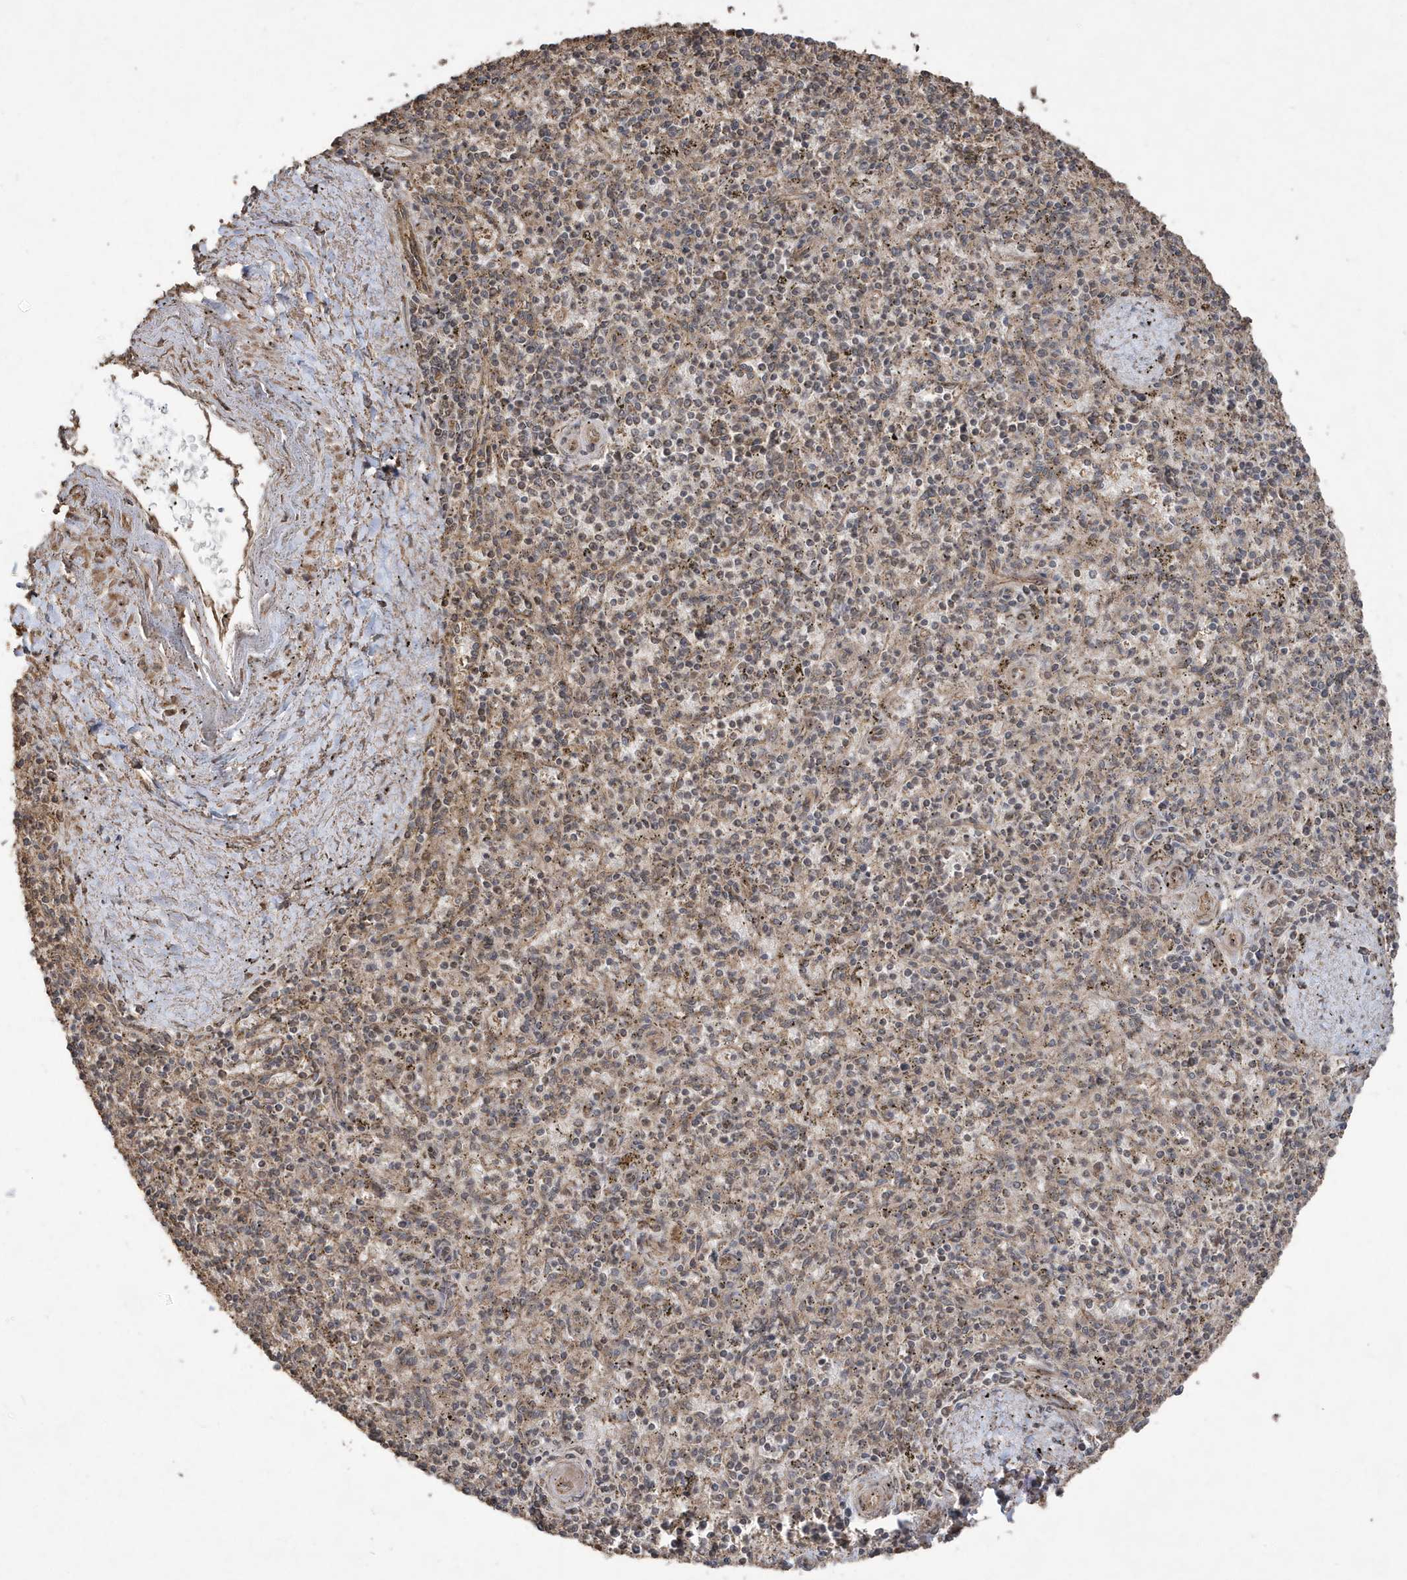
{"staining": {"intensity": "weak", "quantity": "<25%", "location": "cytoplasmic/membranous"}, "tissue": "spleen", "cell_type": "Cells in red pulp", "image_type": "normal", "snomed": [{"axis": "morphology", "description": "Normal tissue, NOS"}, {"axis": "topography", "description": "Spleen"}], "caption": "Spleen stained for a protein using IHC reveals no staining cells in red pulp.", "gene": "PAXBP1", "patient": {"sex": "male", "age": 72}}